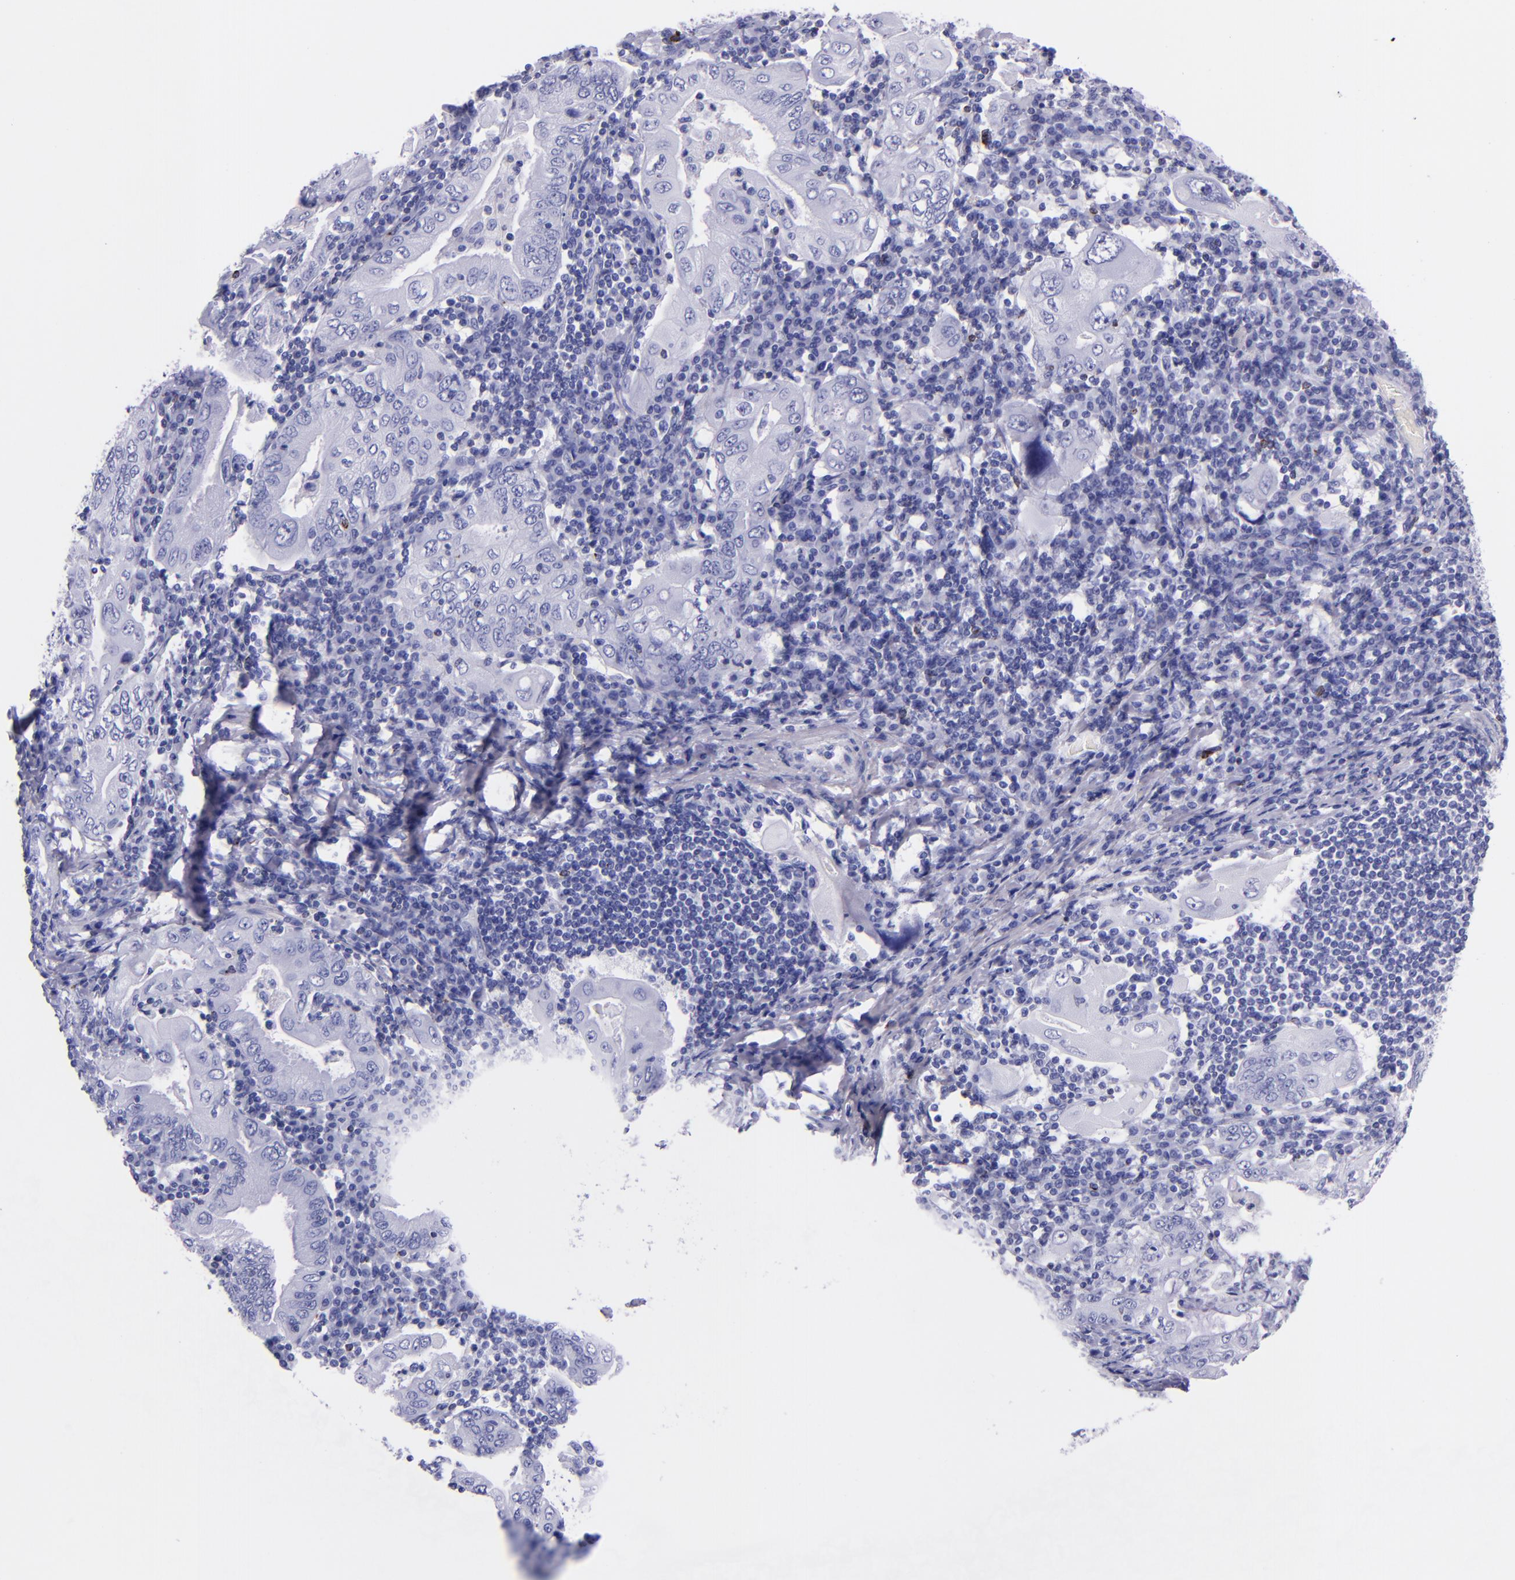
{"staining": {"intensity": "negative", "quantity": "none", "location": "none"}, "tissue": "stomach cancer", "cell_type": "Tumor cells", "image_type": "cancer", "snomed": [{"axis": "morphology", "description": "Normal tissue, NOS"}, {"axis": "morphology", "description": "Adenocarcinoma, NOS"}, {"axis": "topography", "description": "Esophagus"}, {"axis": "topography", "description": "Stomach, upper"}, {"axis": "topography", "description": "Peripheral nerve tissue"}], "caption": "The image demonstrates no staining of tumor cells in stomach cancer (adenocarcinoma). (DAB (3,3'-diaminobenzidine) immunohistochemistry visualized using brightfield microscopy, high magnification).", "gene": "LAG3", "patient": {"sex": "male", "age": 62}}